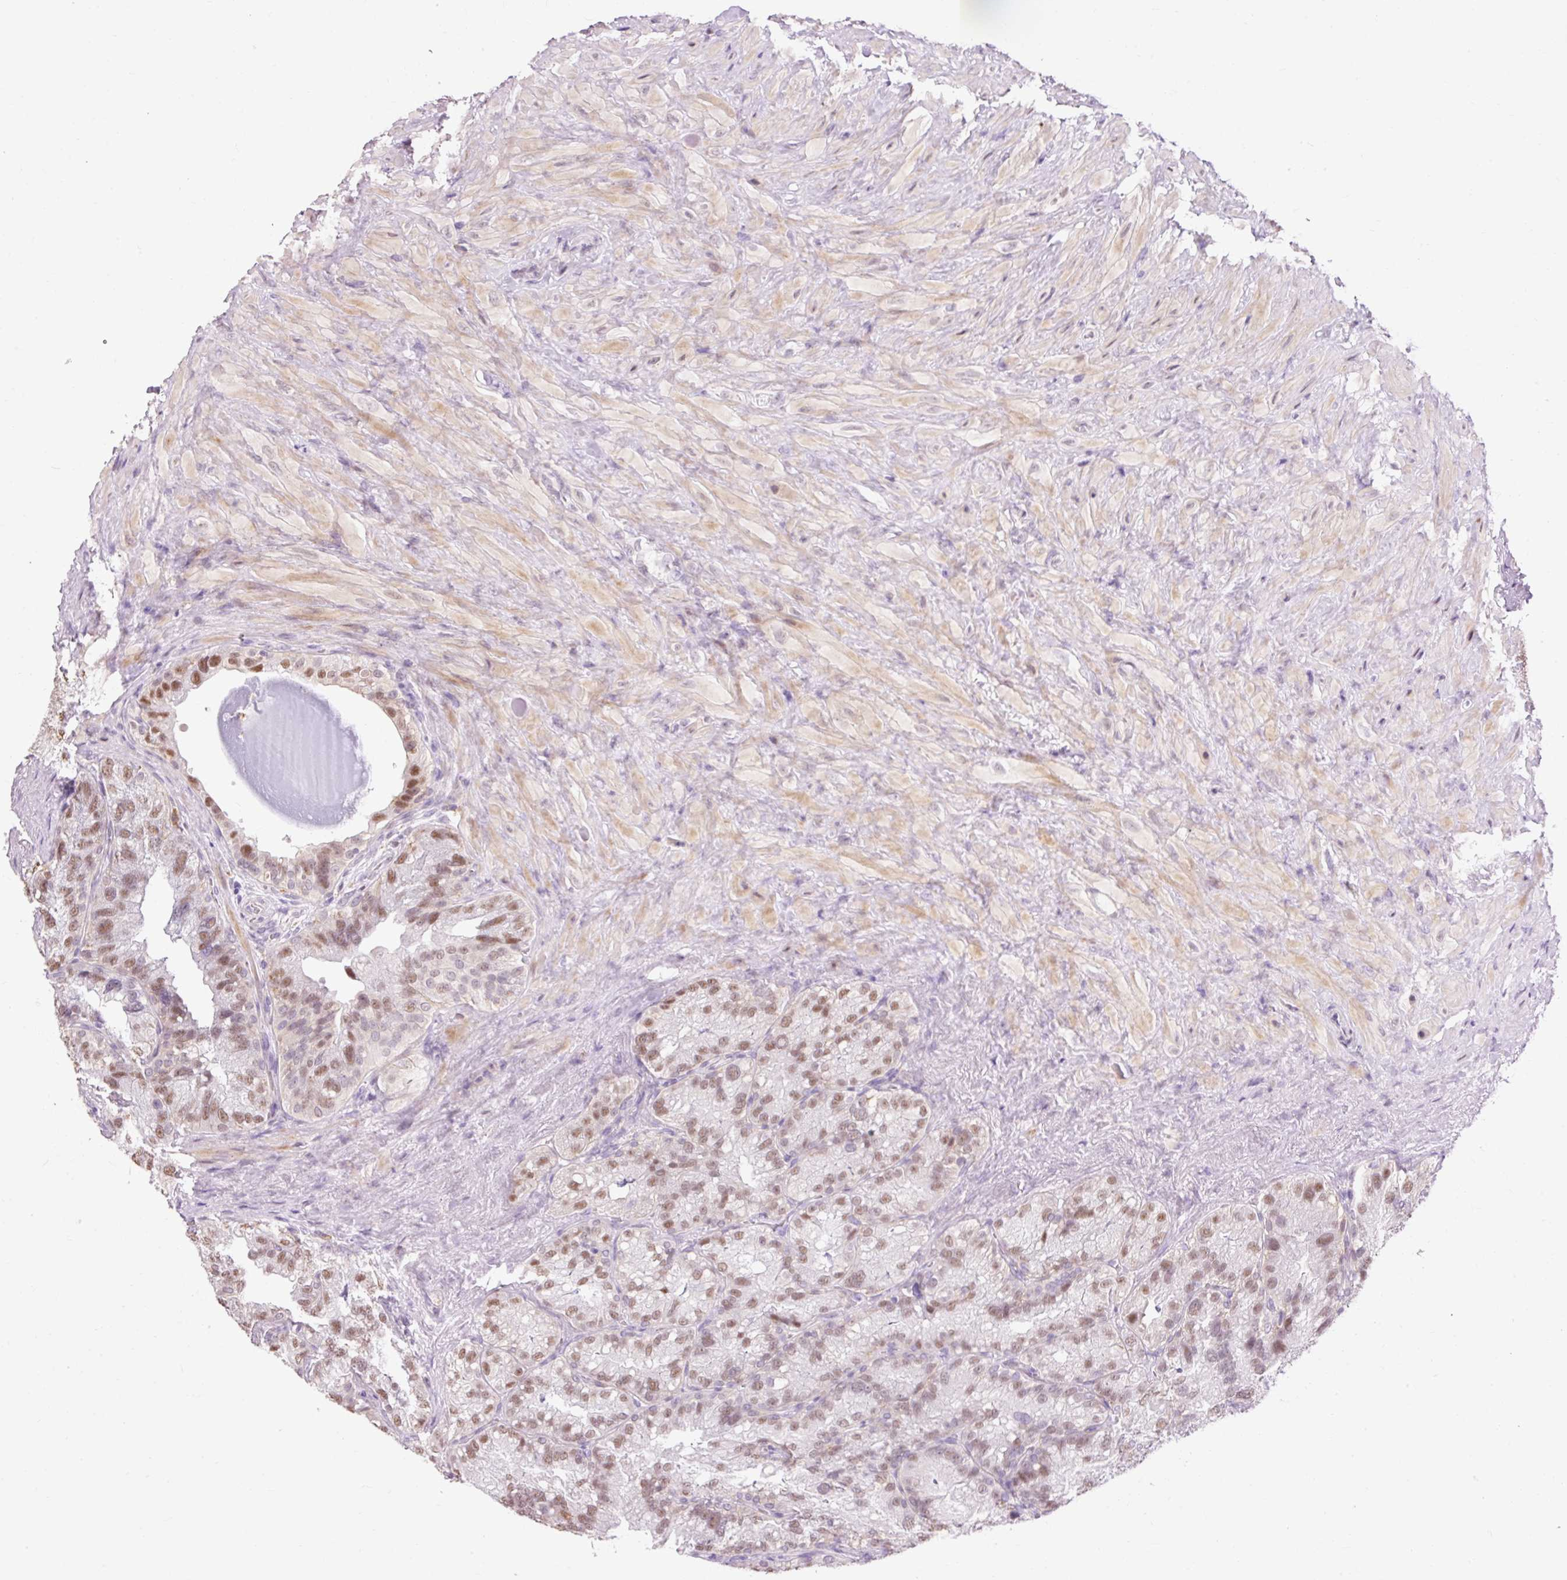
{"staining": {"intensity": "moderate", "quantity": ">75%", "location": "nuclear"}, "tissue": "seminal vesicle", "cell_type": "Glandular cells", "image_type": "normal", "snomed": [{"axis": "morphology", "description": "Normal tissue, NOS"}, {"axis": "topography", "description": "Seminal veicle"}], "caption": "An immunohistochemistry (IHC) histopathology image of normal tissue is shown. Protein staining in brown shows moderate nuclear positivity in seminal vesicle within glandular cells.", "gene": "LY86", "patient": {"sex": "male", "age": 69}}